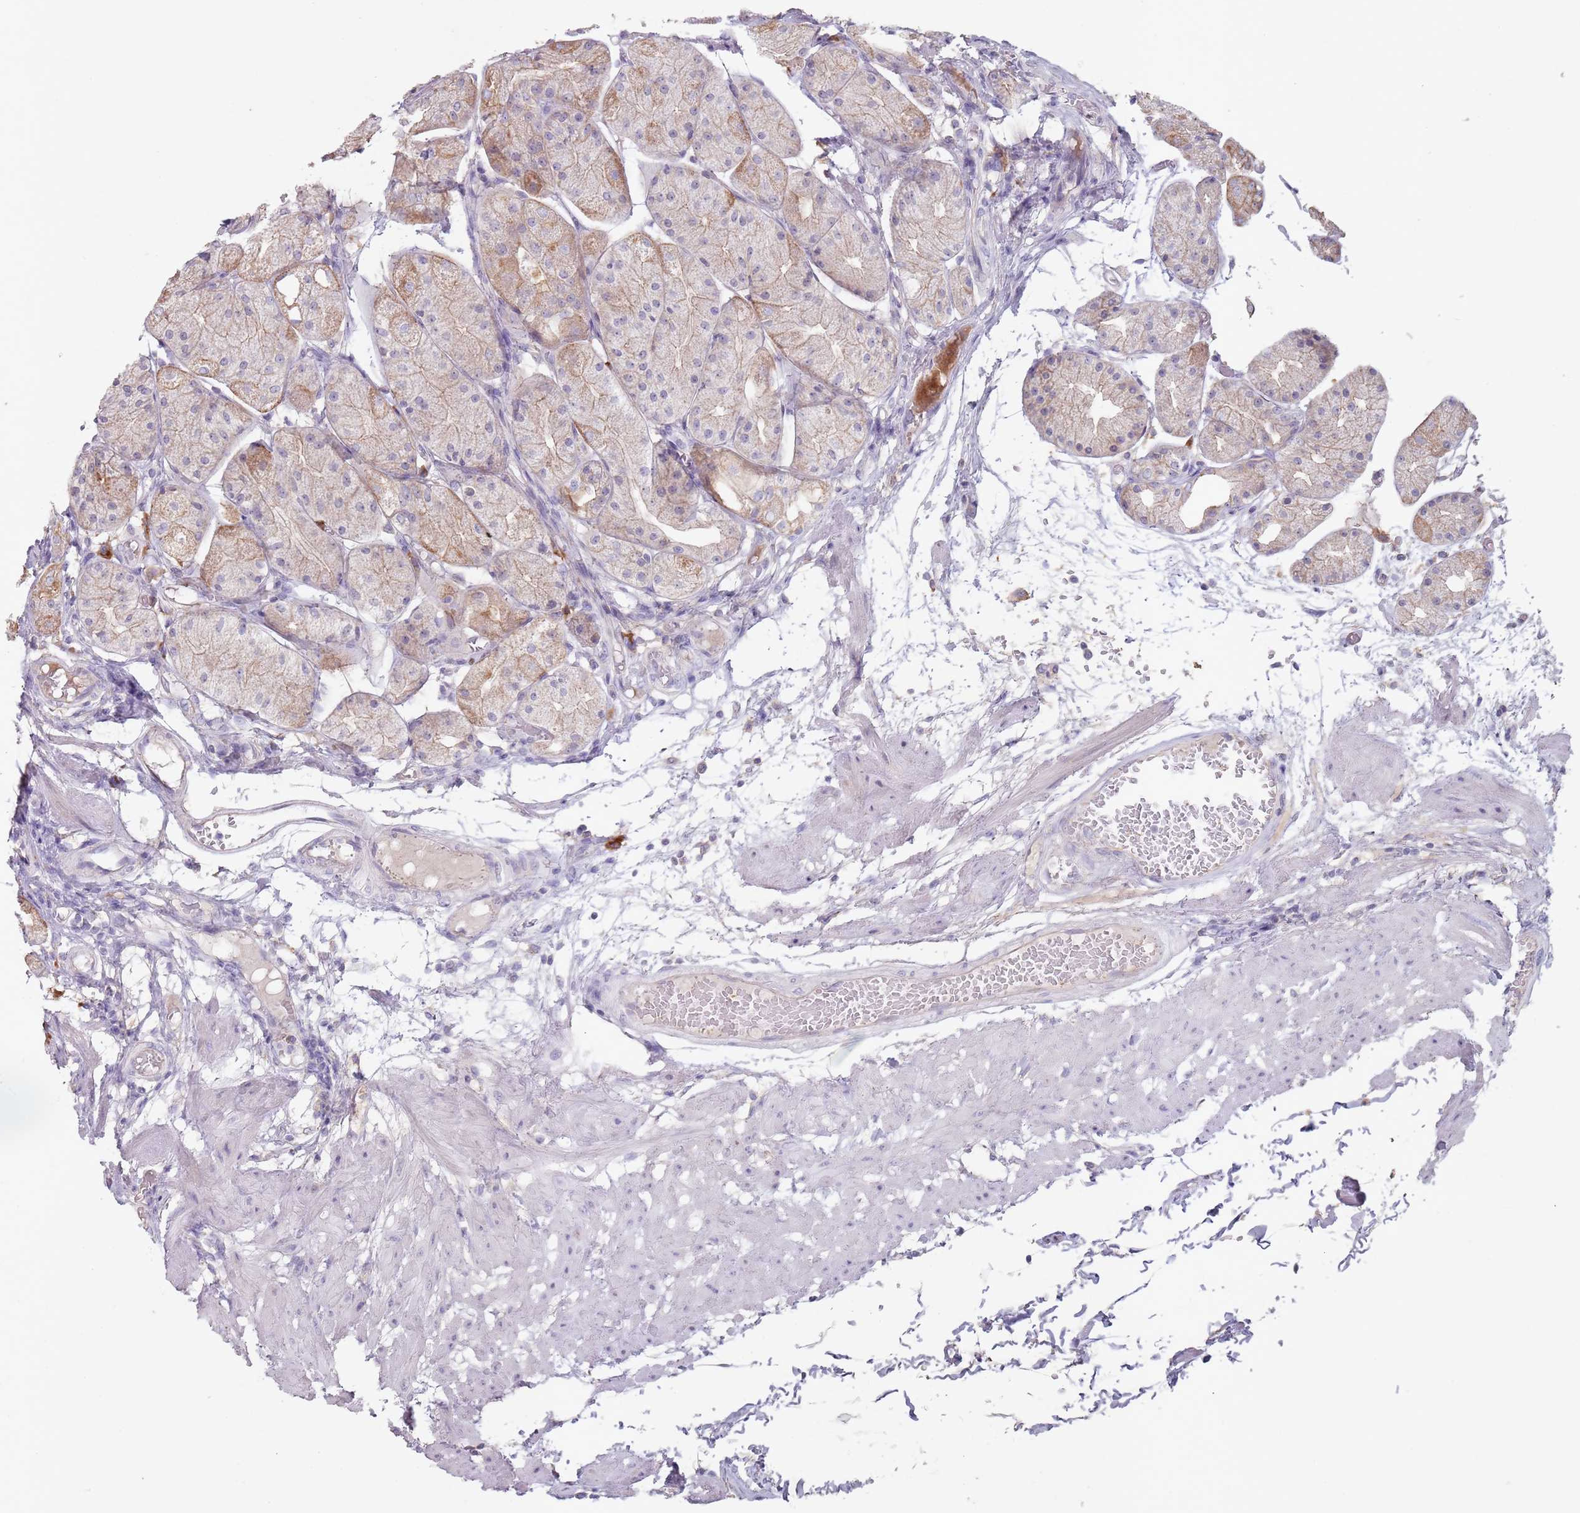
{"staining": {"intensity": "moderate", "quantity": ">75%", "location": "cytoplasmic/membranous"}, "tissue": "stomach", "cell_type": "Glandular cells", "image_type": "normal", "snomed": [{"axis": "morphology", "description": "Normal tissue, NOS"}, {"axis": "topography", "description": "Stomach, upper"}], "caption": "This micrograph reveals benign stomach stained with immunohistochemistry to label a protein in brown. The cytoplasmic/membranous of glandular cells show moderate positivity for the protein. Nuclei are counter-stained blue.", "gene": "STYK1", "patient": {"sex": "male", "age": 72}}